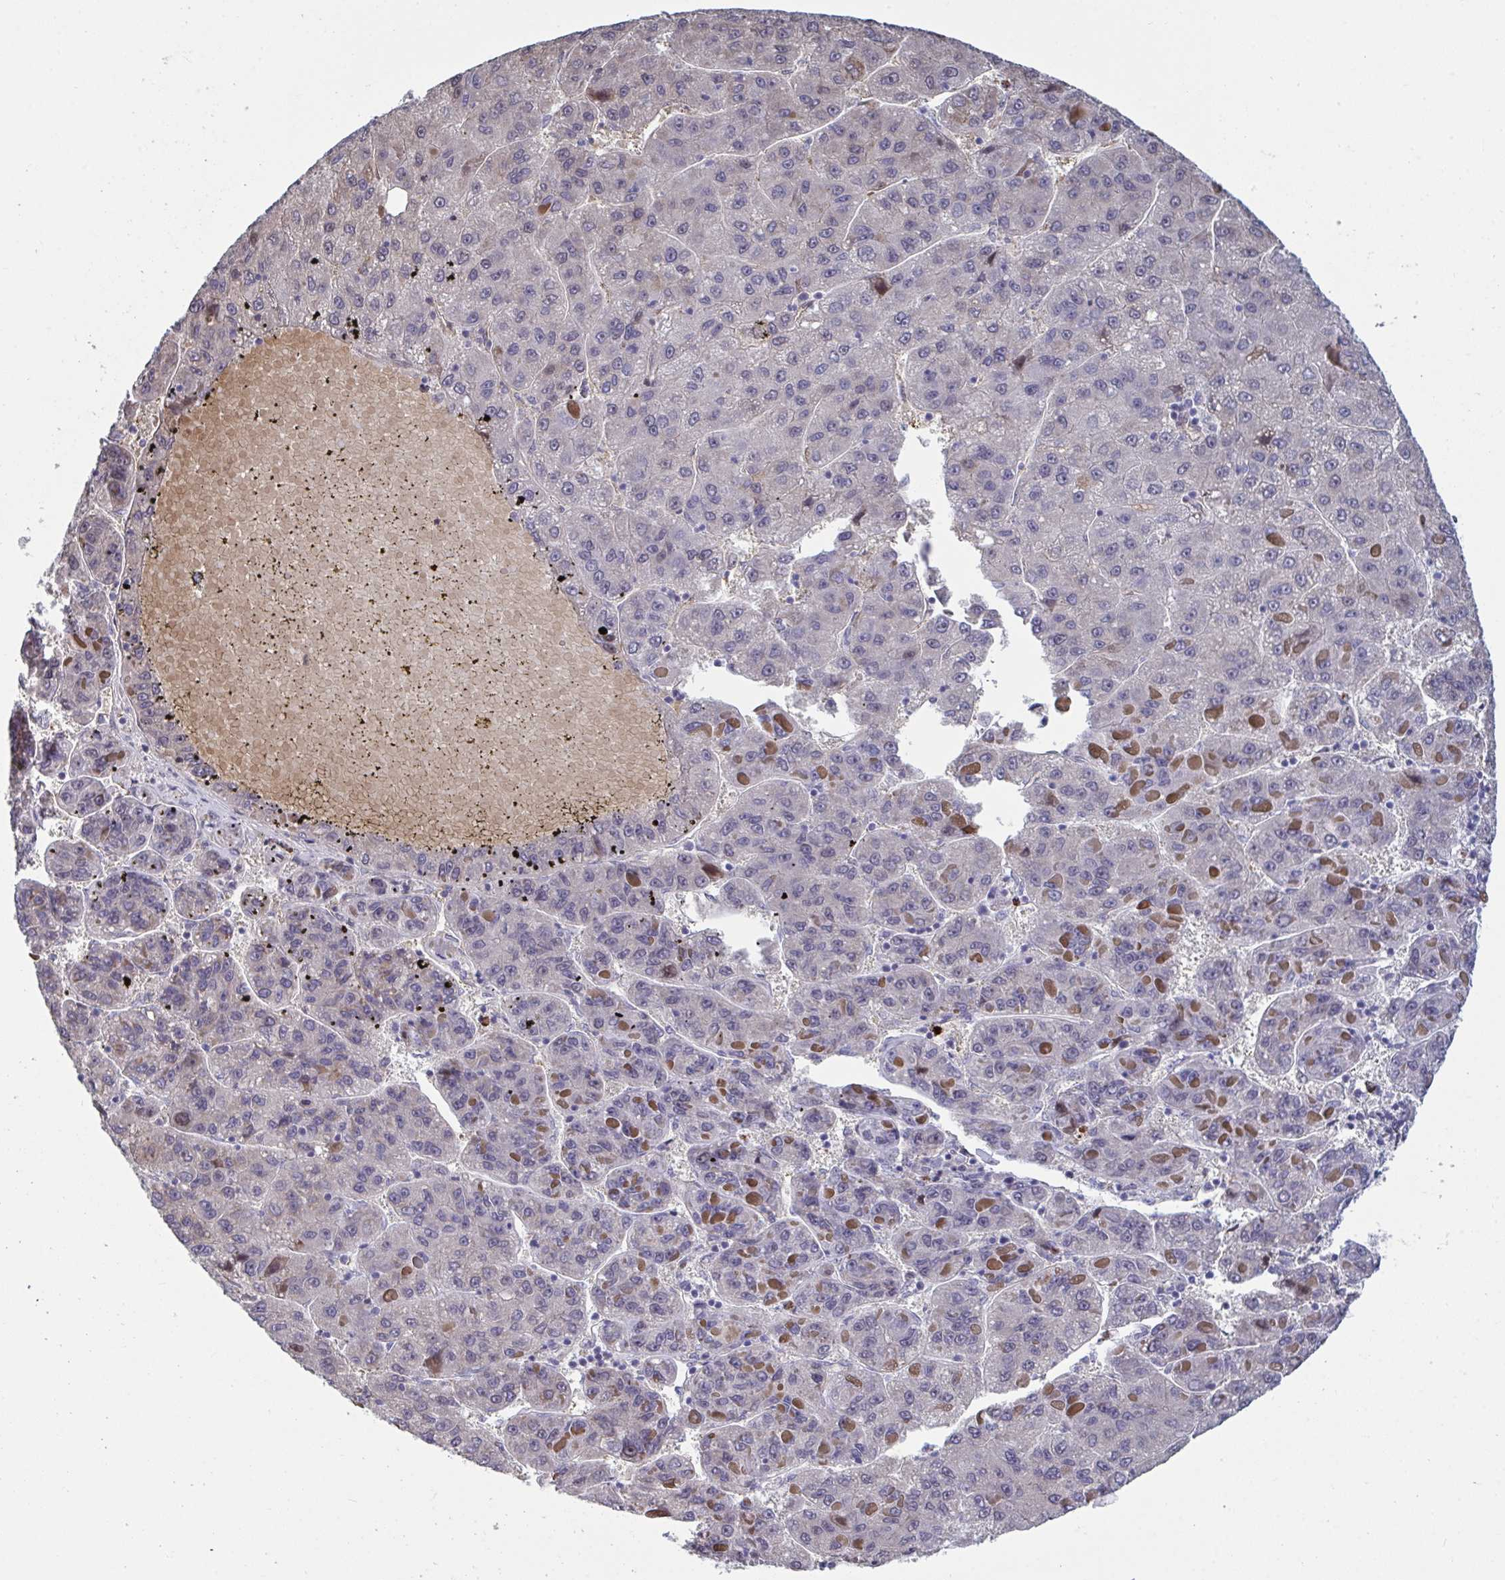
{"staining": {"intensity": "moderate", "quantity": "<25%", "location": "cytoplasmic/membranous"}, "tissue": "liver cancer", "cell_type": "Tumor cells", "image_type": "cancer", "snomed": [{"axis": "morphology", "description": "Carcinoma, Hepatocellular, NOS"}, {"axis": "topography", "description": "Liver"}], "caption": "Human liver cancer (hepatocellular carcinoma) stained with a brown dye displays moderate cytoplasmic/membranous positive expression in about <25% of tumor cells.", "gene": "PELI2", "patient": {"sex": "female", "age": 82}}